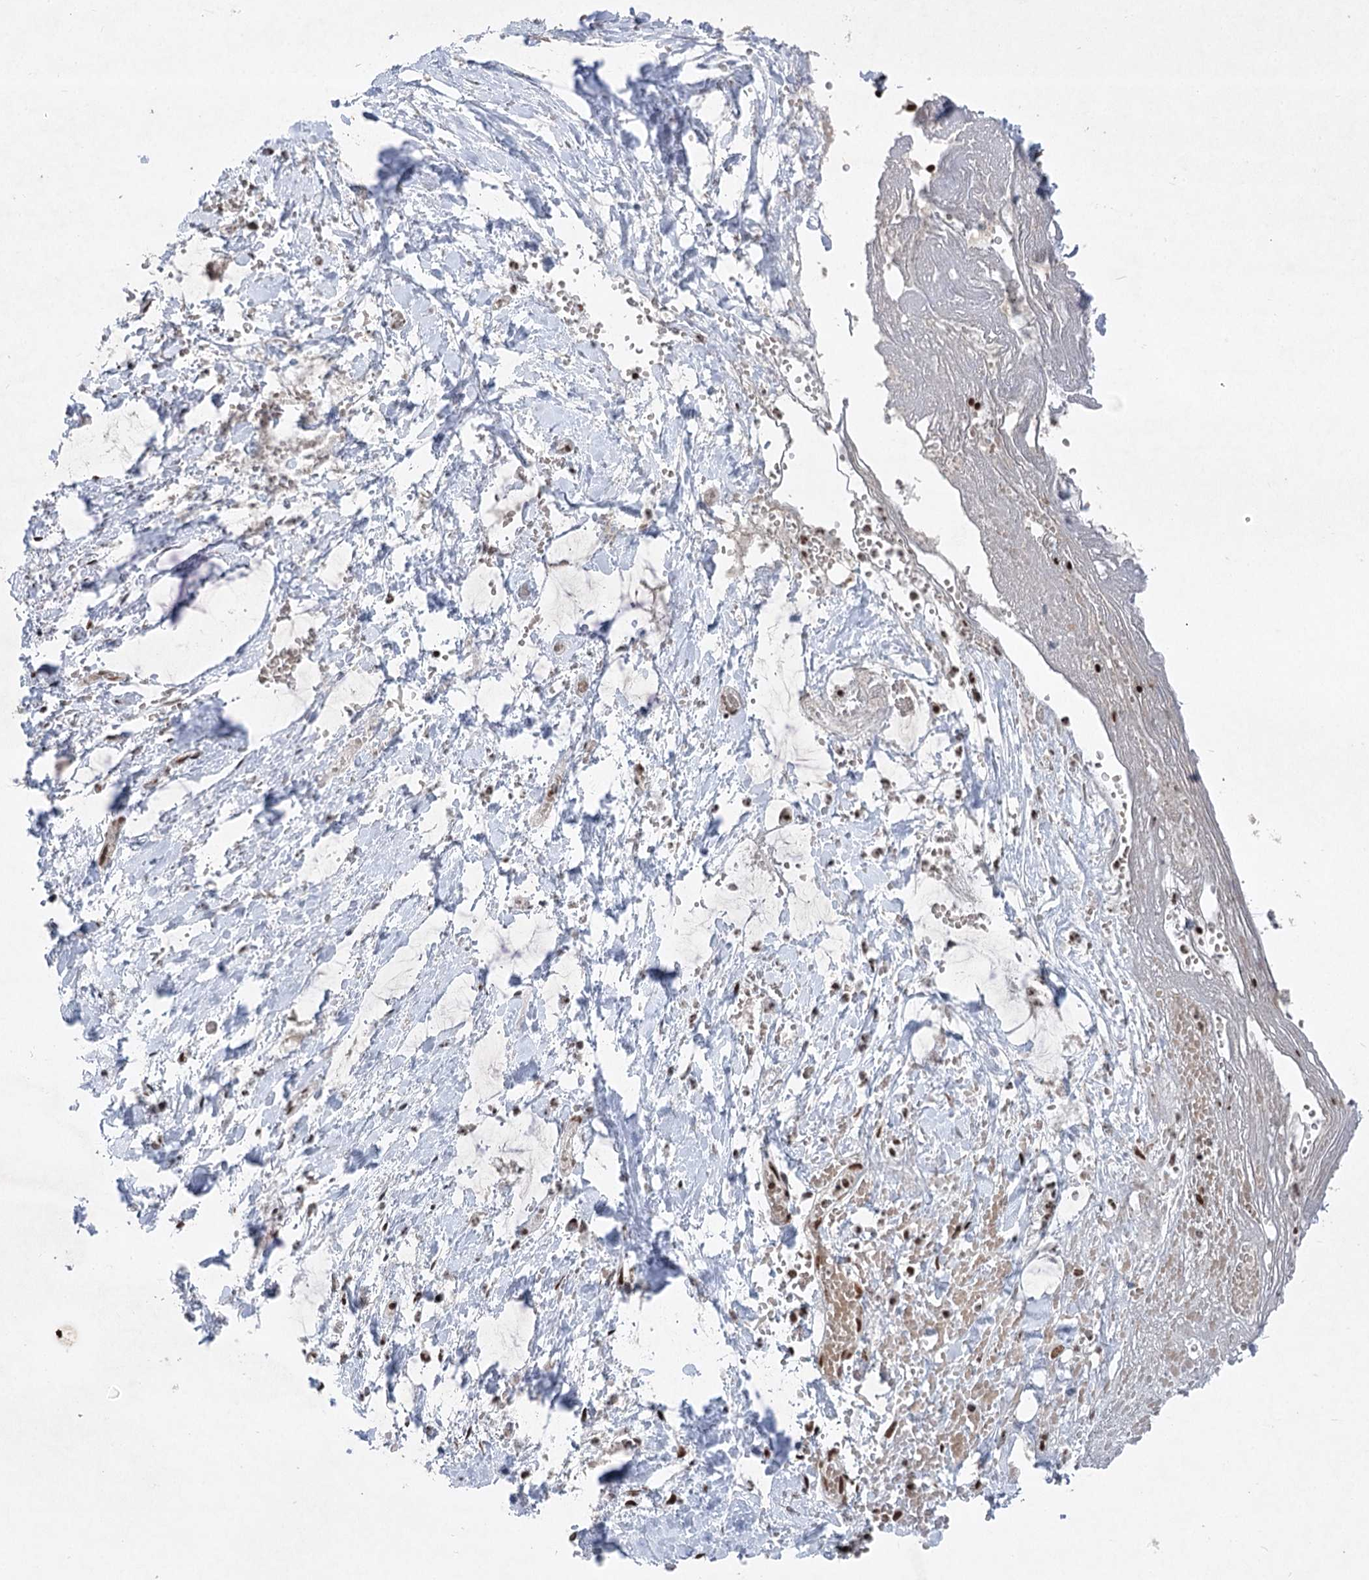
{"staining": {"intensity": "strong", "quantity": "25%-75%", "location": "nuclear"}, "tissue": "smooth muscle", "cell_type": "Smooth muscle cells", "image_type": "normal", "snomed": [{"axis": "morphology", "description": "Normal tissue, NOS"}, {"axis": "morphology", "description": "Adenocarcinoma, NOS"}, {"axis": "topography", "description": "Colon"}, {"axis": "topography", "description": "Peripheral nerve tissue"}], "caption": "Immunohistochemical staining of normal smooth muscle reveals 25%-75% levels of strong nuclear protein staining in about 25%-75% of smooth muscle cells.", "gene": "CGGBP1", "patient": {"sex": "male", "age": 14}}